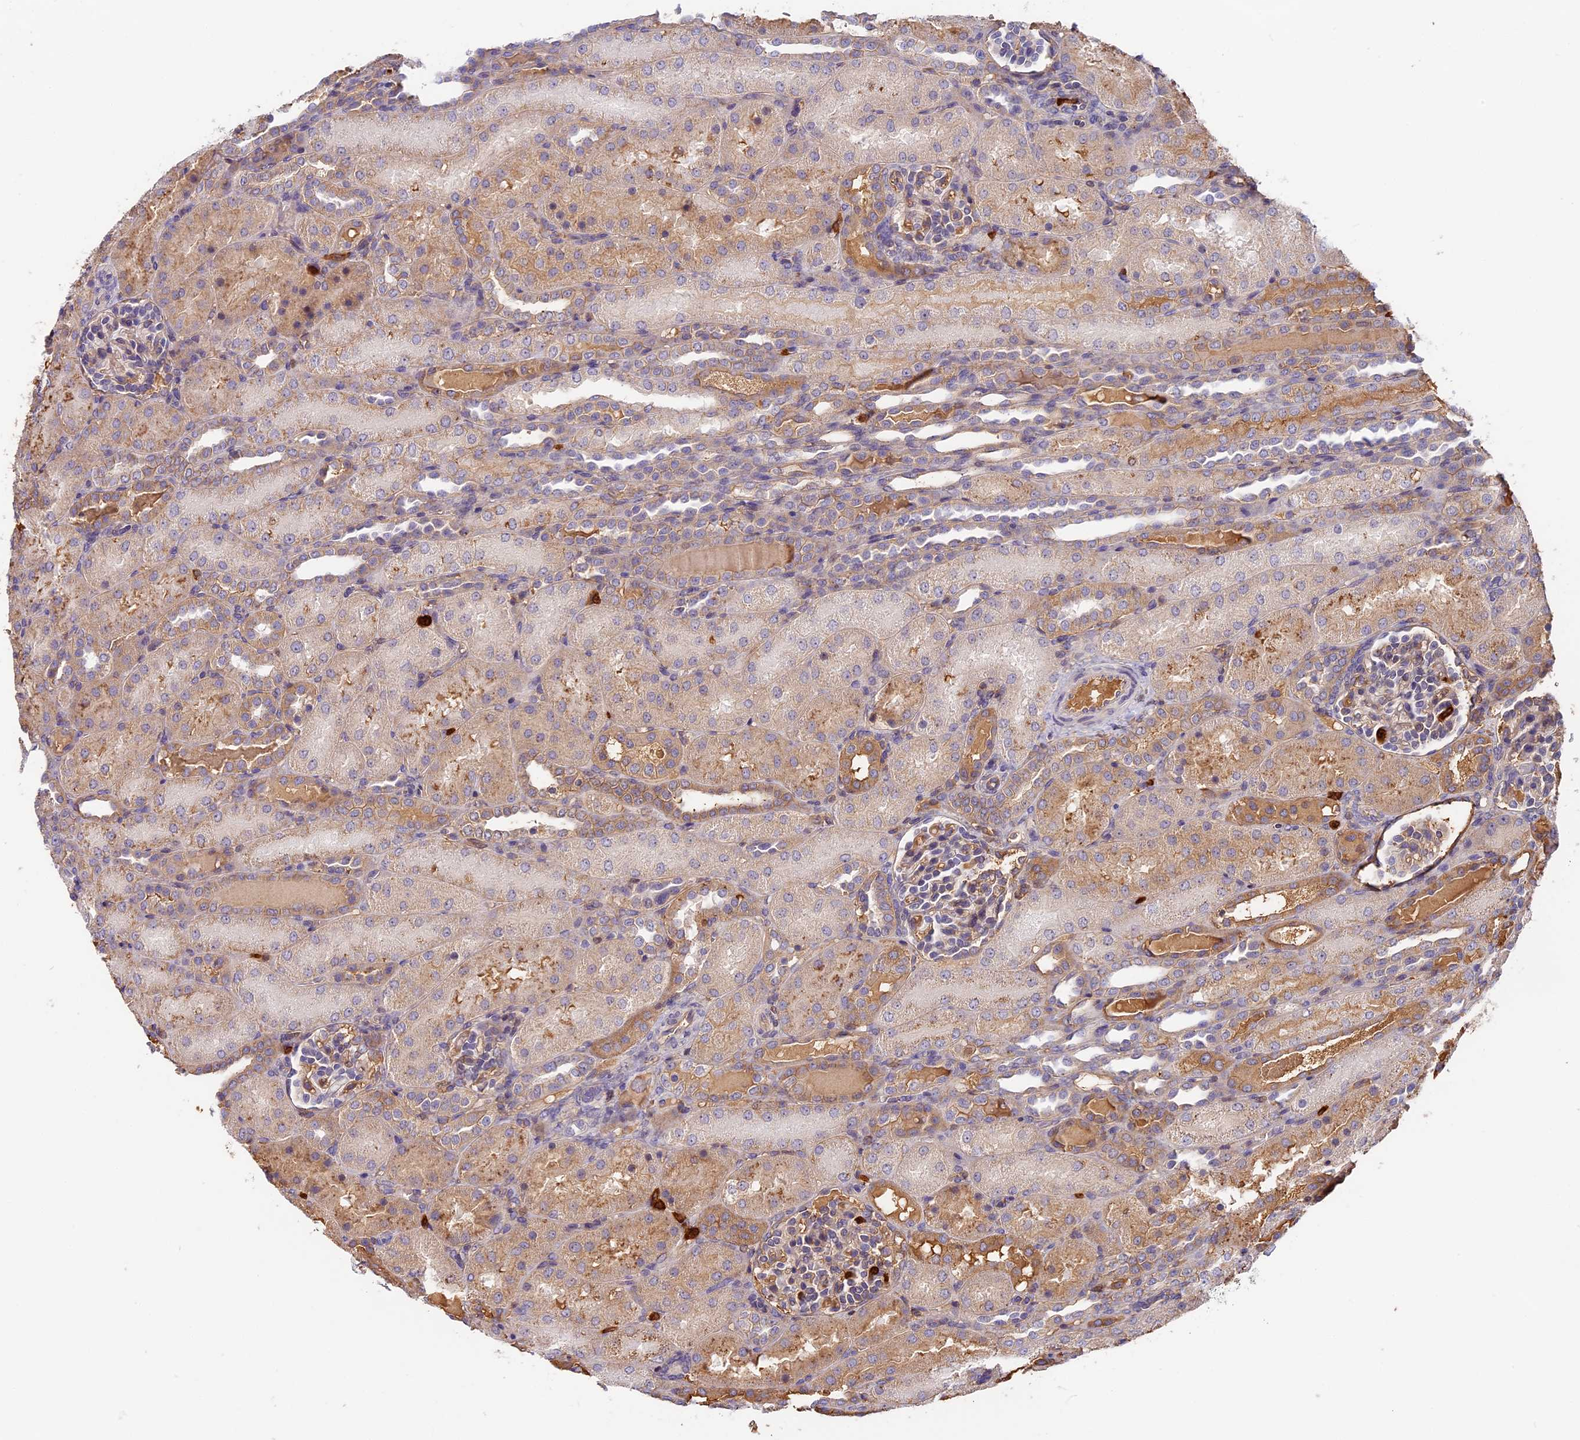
{"staining": {"intensity": "weak", "quantity": "<25%", "location": "cytoplasmic/membranous"}, "tissue": "kidney", "cell_type": "Cells in glomeruli", "image_type": "normal", "snomed": [{"axis": "morphology", "description": "Normal tissue, NOS"}, {"axis": "topography", "description": "Kidney"}], "caption": "Protein analysis of benign kidney exhibits no significant expression in cells in glomeruli. Brightfield microscopy of immunohistochemistry (IHC) stained with DAB (brown) and hematoxylin (blue), captured at high magnification.", "gene": "ADGRD1", "patient": {"sex": "male", "age": 1}}